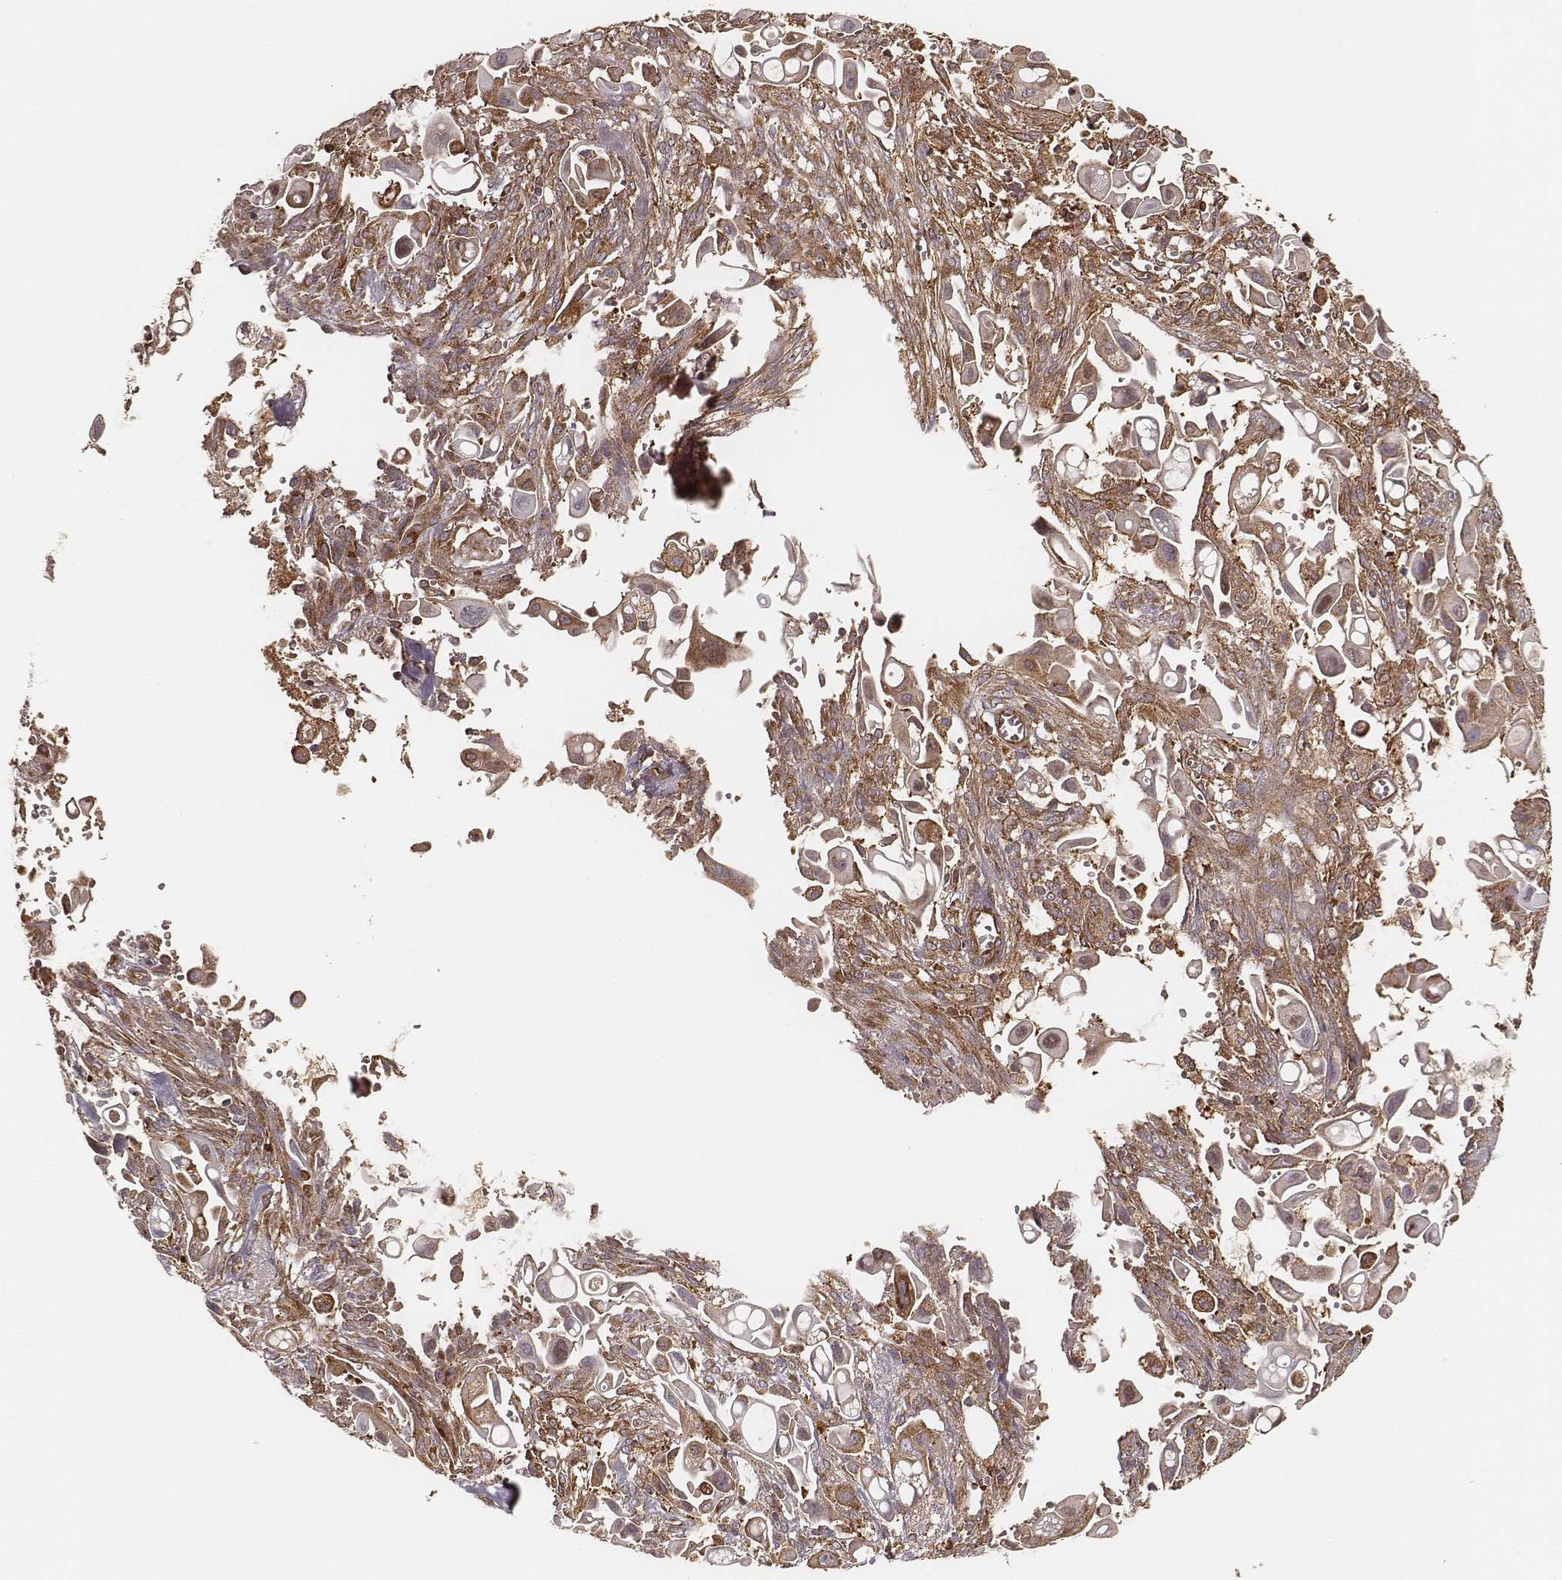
{"staining": {"intensity": "moderate", "quantity": ">75%", "location": "cytoplasmic/membranous"}, "tissue": "pancreatic cancer", "cell_type": "Tumor cells", "image_type": "cancer", "snomed": [{"axis": "morphology", "description": "Adenocarcinoma, NOS"}, {"axis": "topography", "description": "Pancreas"}], "caption": "Adenocarcinoma (pancreatic) tissue exhibits moderate cytoplasmic/membranous staining in approximately >75% of tumor cells, visualized by immunohistochemistry.", "gene": "CARS1", "patient": {"sex": "male", "age": 50}}